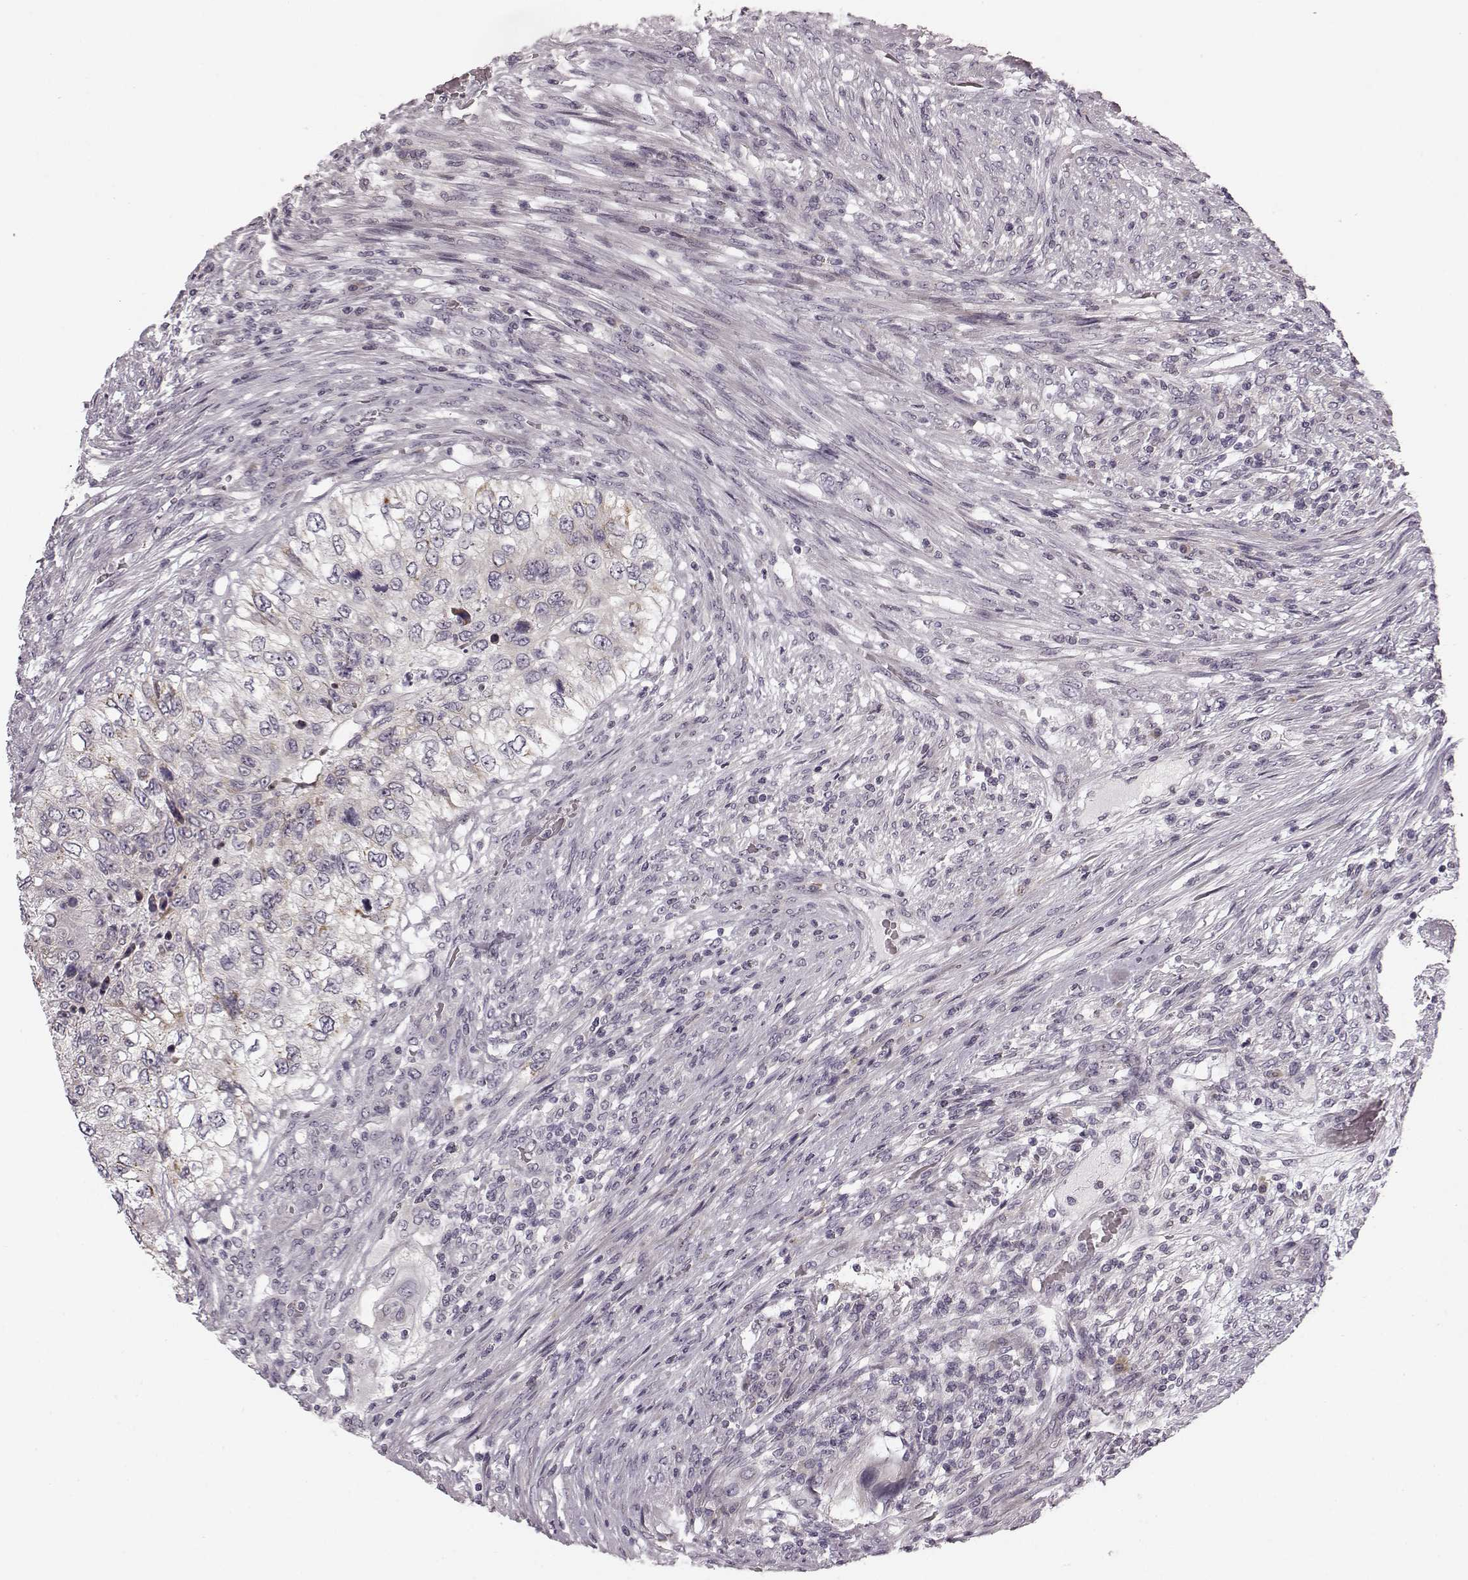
{"staining": {"intensity": "weak", "quantity": "<25%", "location": "cytoplasmic/membranous"}, "tissue": "urothelial cancer", "cell_type": "Tumor cells", "image_type": "cancer", "snomed": [{"axis": "morphology", "description": "Urothelial carcinoma, High grade"}, {"axis": "topography", "description": "Urinary bladder"}], "caption": "Image shows no significant protein staining in tumor cells of urothelial cancer.", "gene": "FAM234B", "patient": {"sex": "female", "age": 60}}